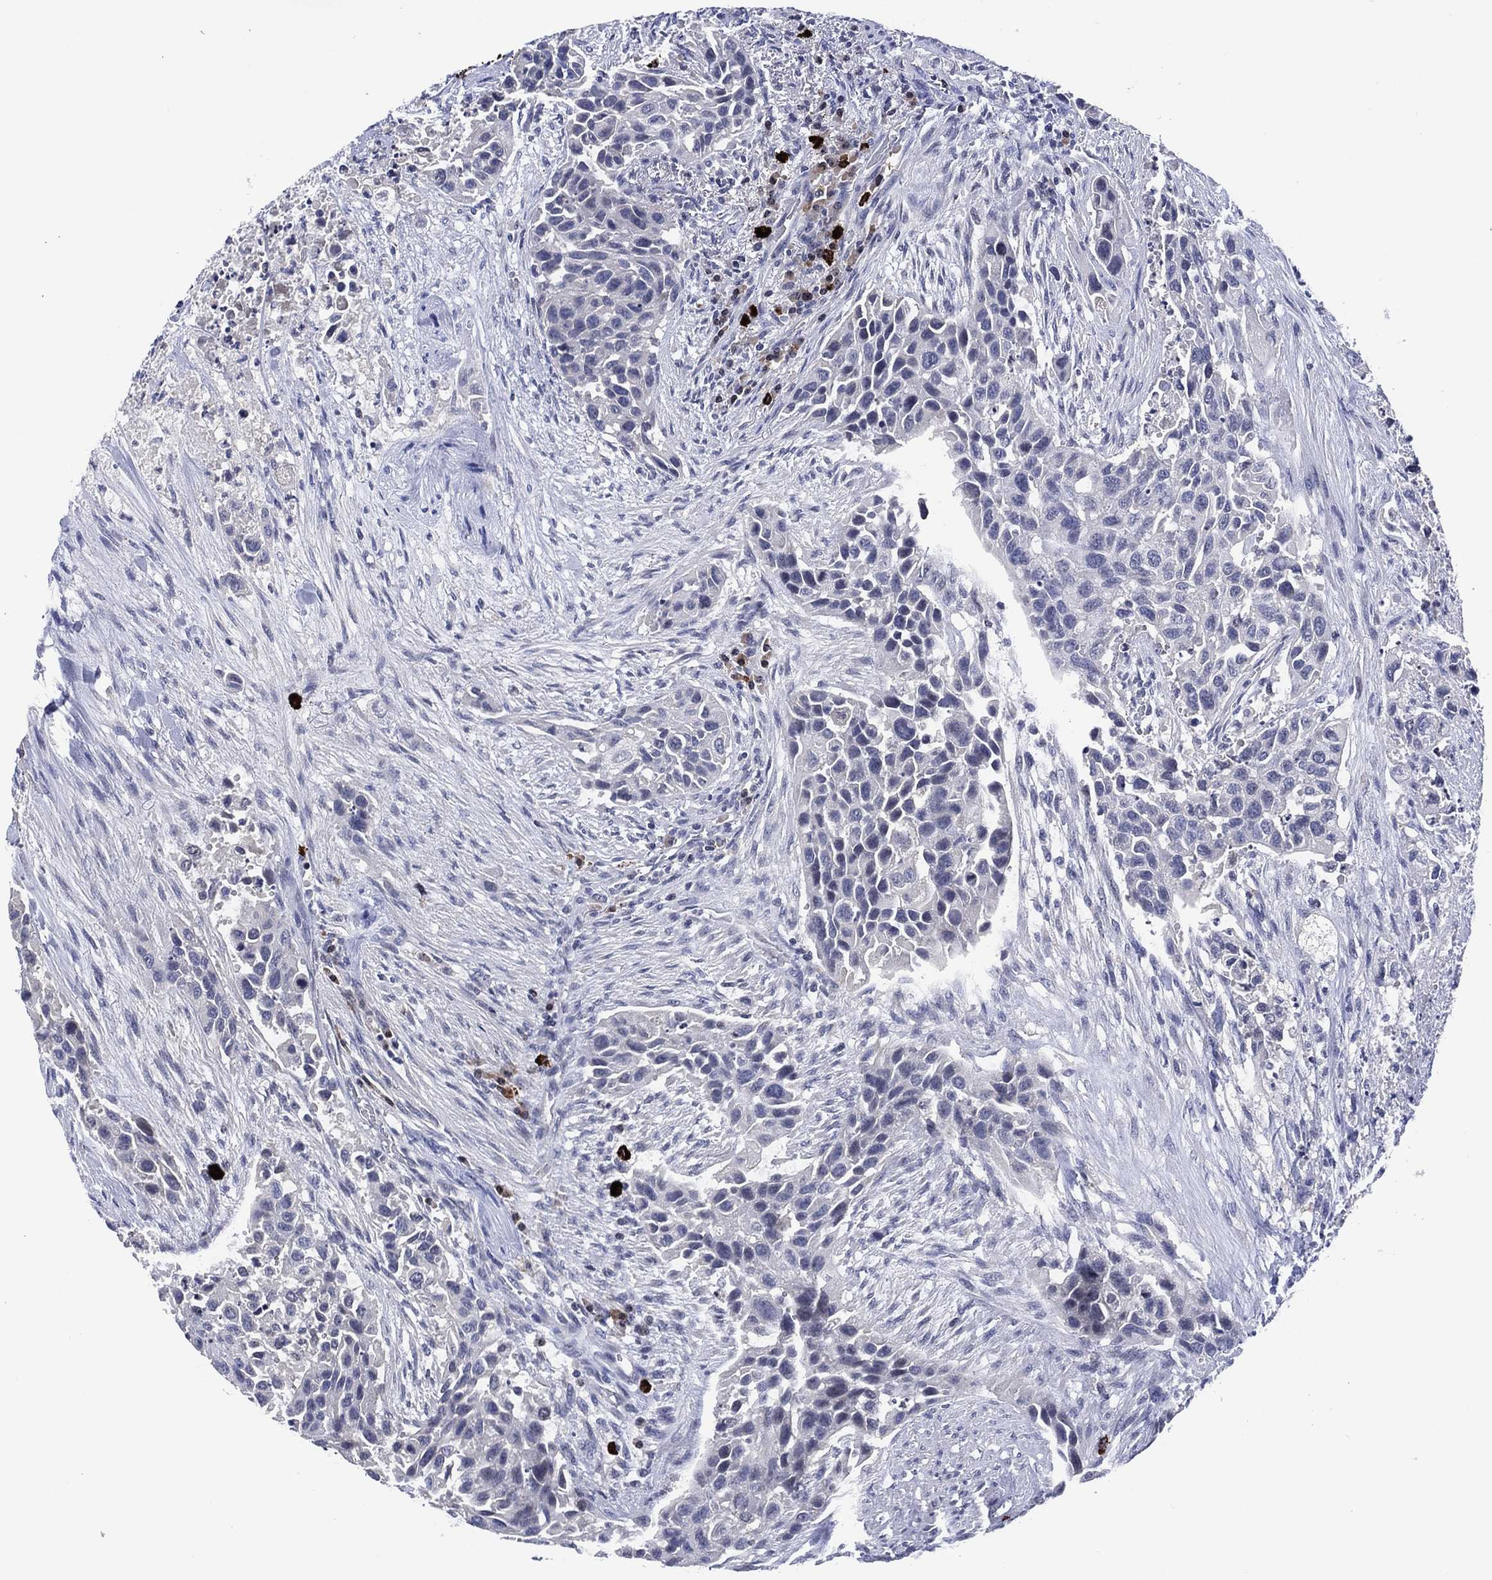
{"staining": {"intensity": "negative", "quantity": "none", "location": "none"}, "tissue": "urothelial cancer", "cell_type": "Tumor cells", "image_type": "cancer", "snomed": [{"axis": "morphology", "description": "Urothelial carcinoma, High grade"}, {"axis": "topography", "description": "Urinary bladder"}], "caption": "DAB immunohistochemical staining of human high-grade urothelial carcinoma reveals no significant positivity in tumor cells.", "gene": "USP26", "patient": {"sex": "female", "age": 73}}